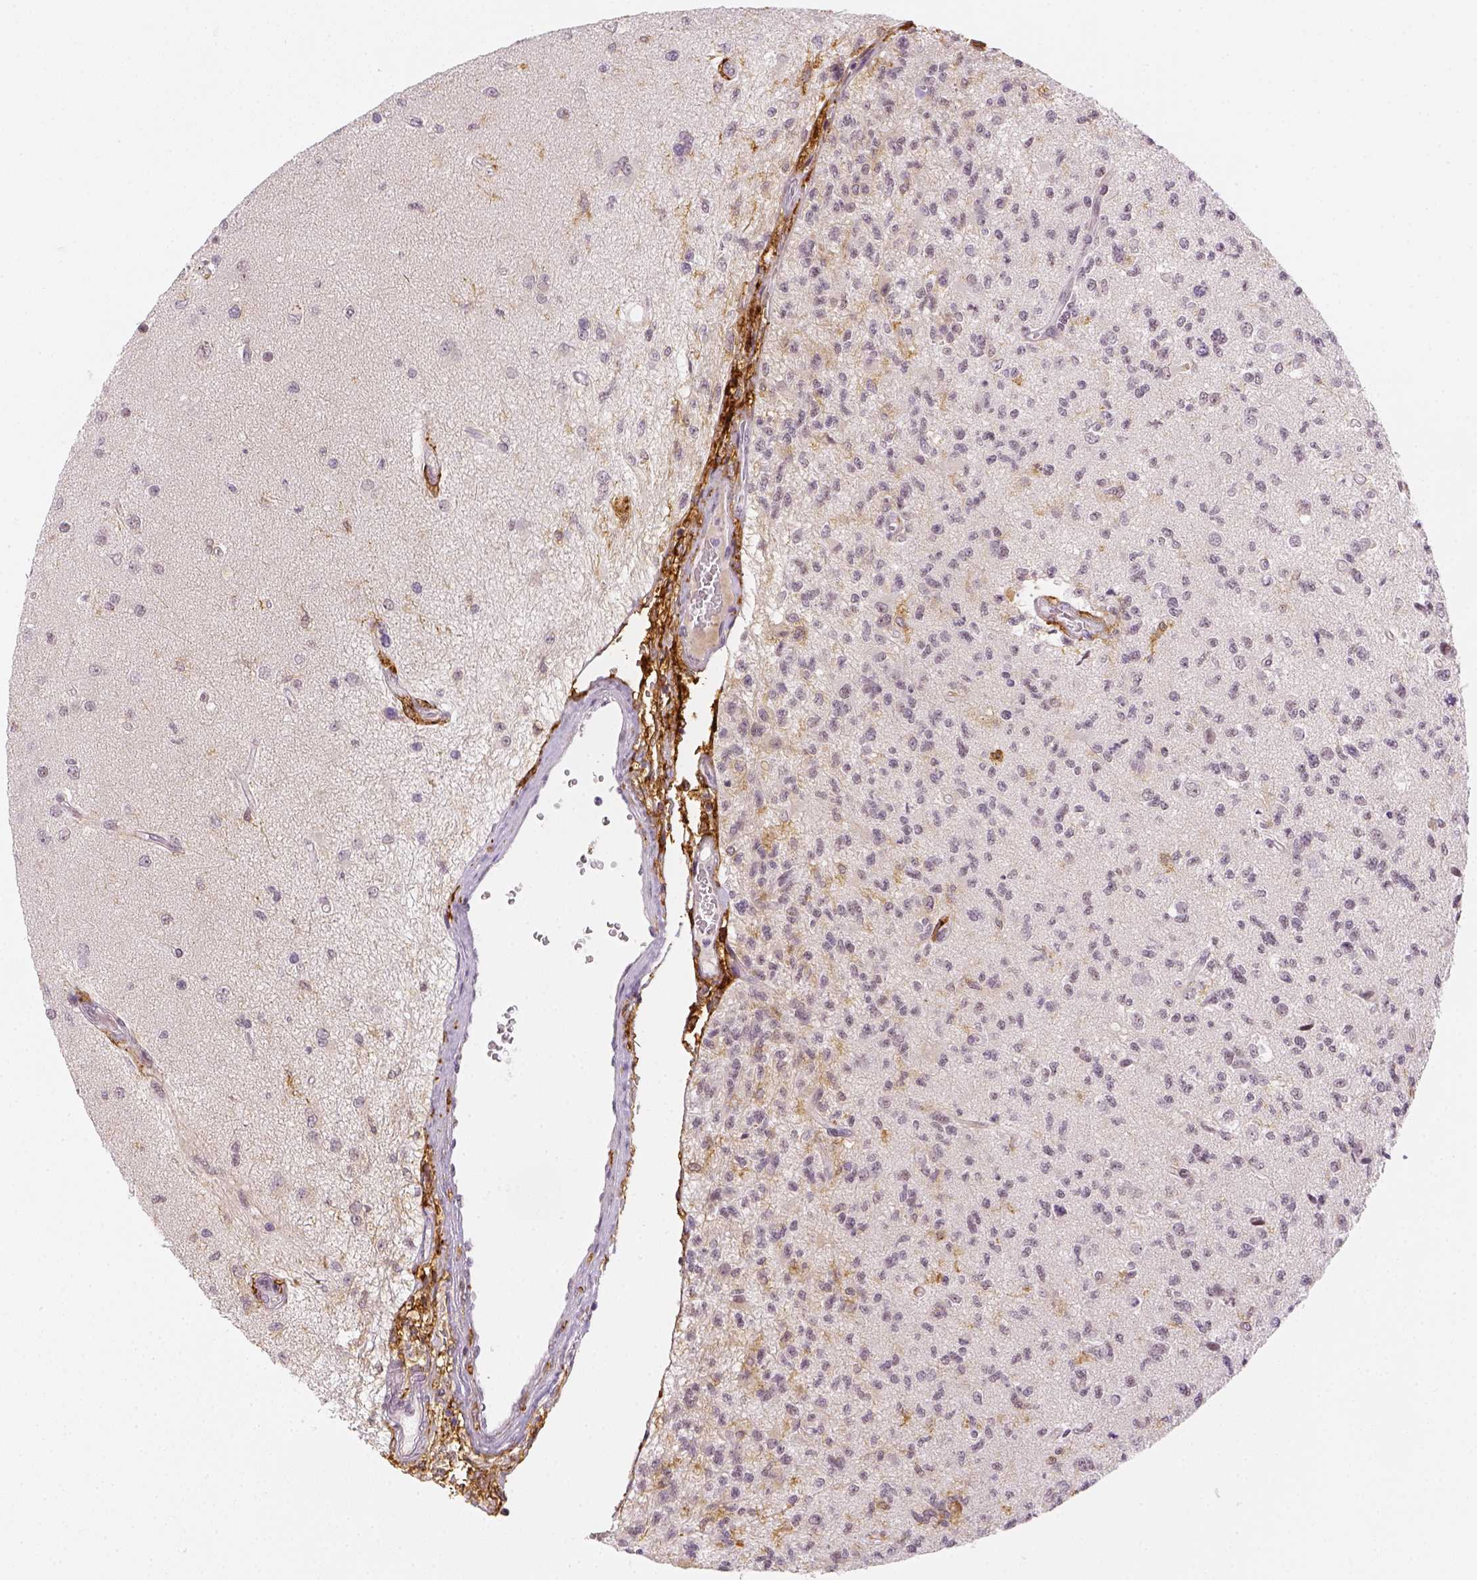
{"staining": {"intensity": "negative", "quantity": "none", "location": "none"}, "tissue": "glioma", "cell_type": "Tumor cells", "image_type": "cancer", "snomed": [{"axis": "morphology", "description": "Glioma, malignant, High grade"}, {"axis": "topography", "description": "Brain"}], "caption": "High power microscopy micrograph of an IHC histopathology image of glioma, revealing no significant expression in tumor cells. (DAB (3,3'-diaminobenzidine) immunohistochemistry (IHC) with hematoxylin counter stain).", "gene": "CD14", "patient": {"sex": "male", "age": 56}}